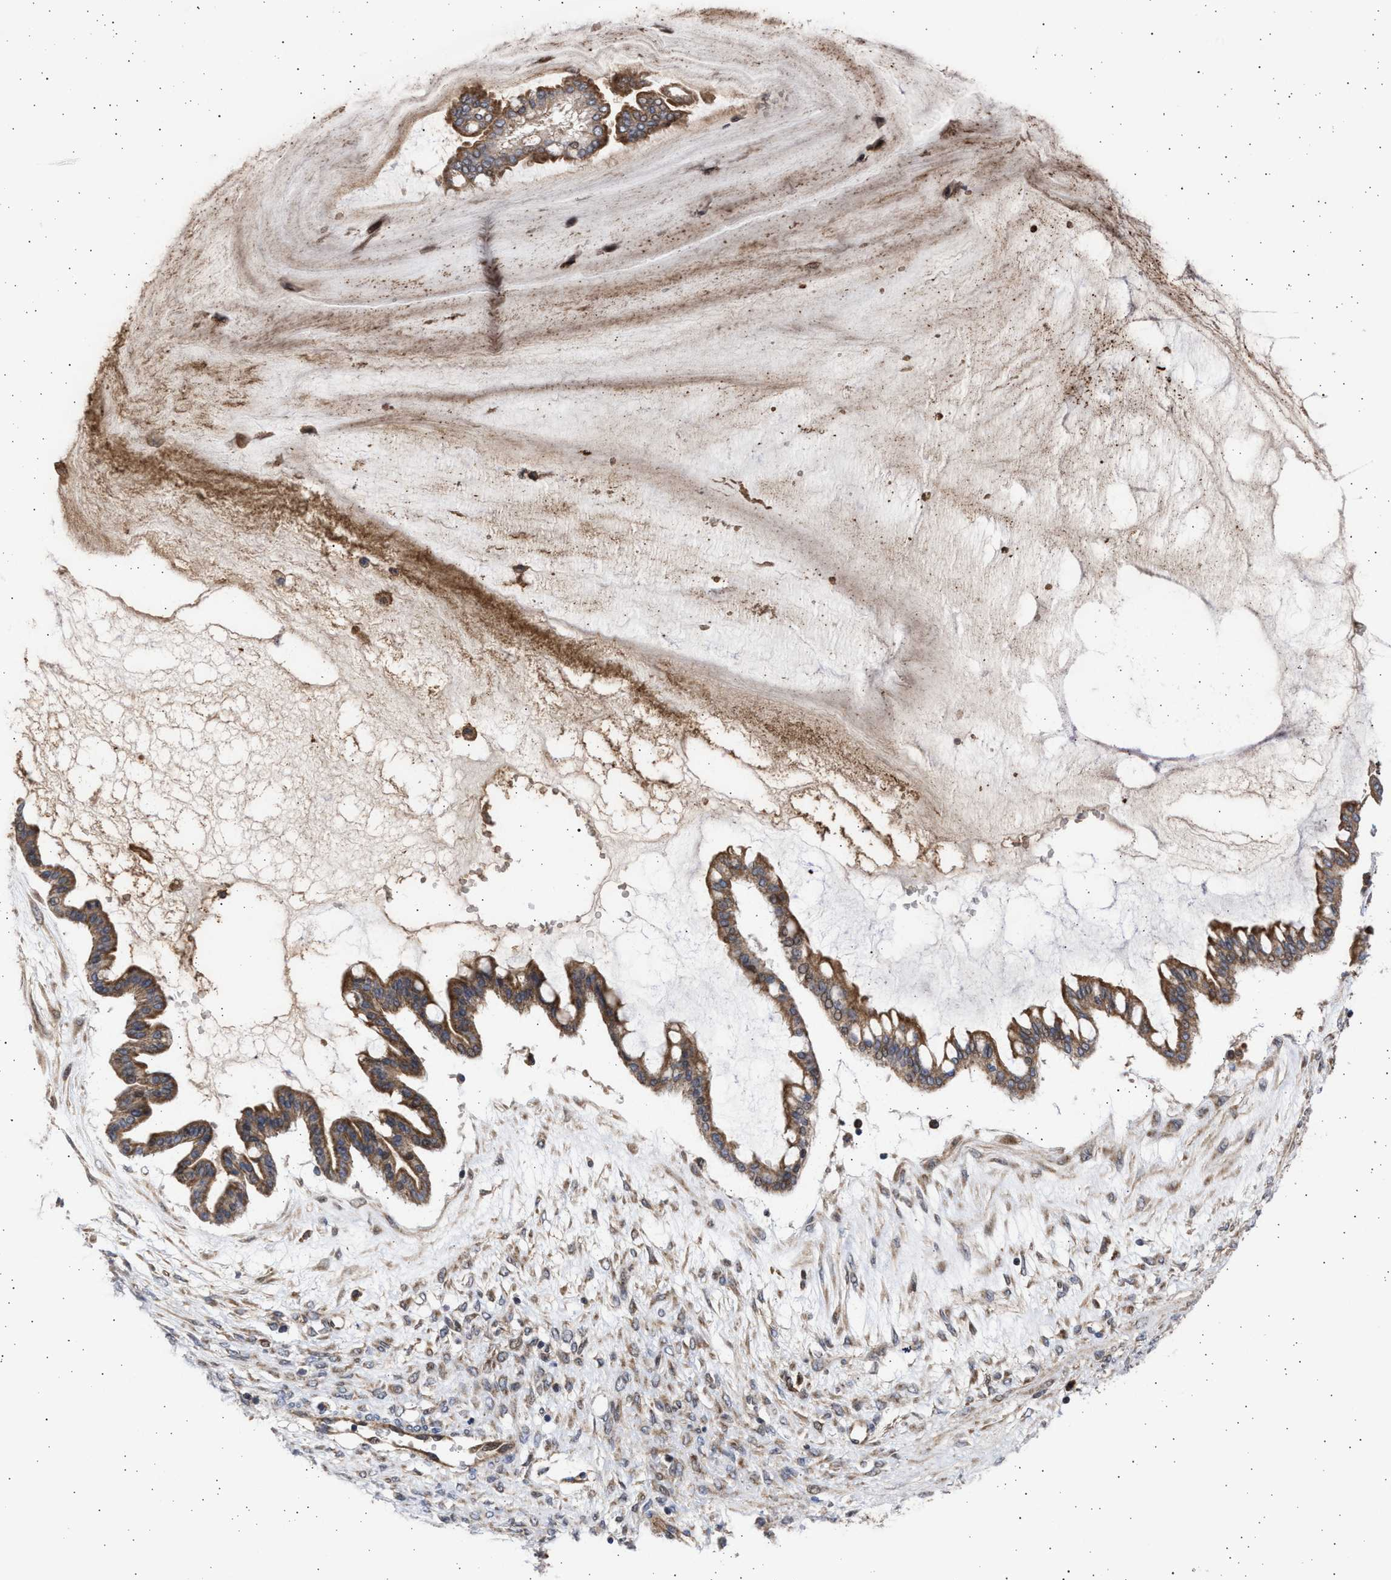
{"staining": {"intensity": "strong", "quantity": ">75%", "location": "cytoplasmic/membranous"}, "tissue": "ovarian cancer", "cell_type": "Tumor cells", "image_type": "cancer", "snomed": [{"axis": "morphology", "description": "Cystadenocarcinoma, mucinous, NOS"}, {"axis": "topography", "description": "Ovary"}], "caption": "This photomicrograph shows ovarian mucinous cystadenocarcinoma stained with immunohistochemistry to label a protein in brown. The cytoplasmic/membranous of tumor cells show strong positivity for the protein. Nuclei are counter-stained blue.", "gene": "TTC19", "patient": {"sex": "female", "age": 73}}